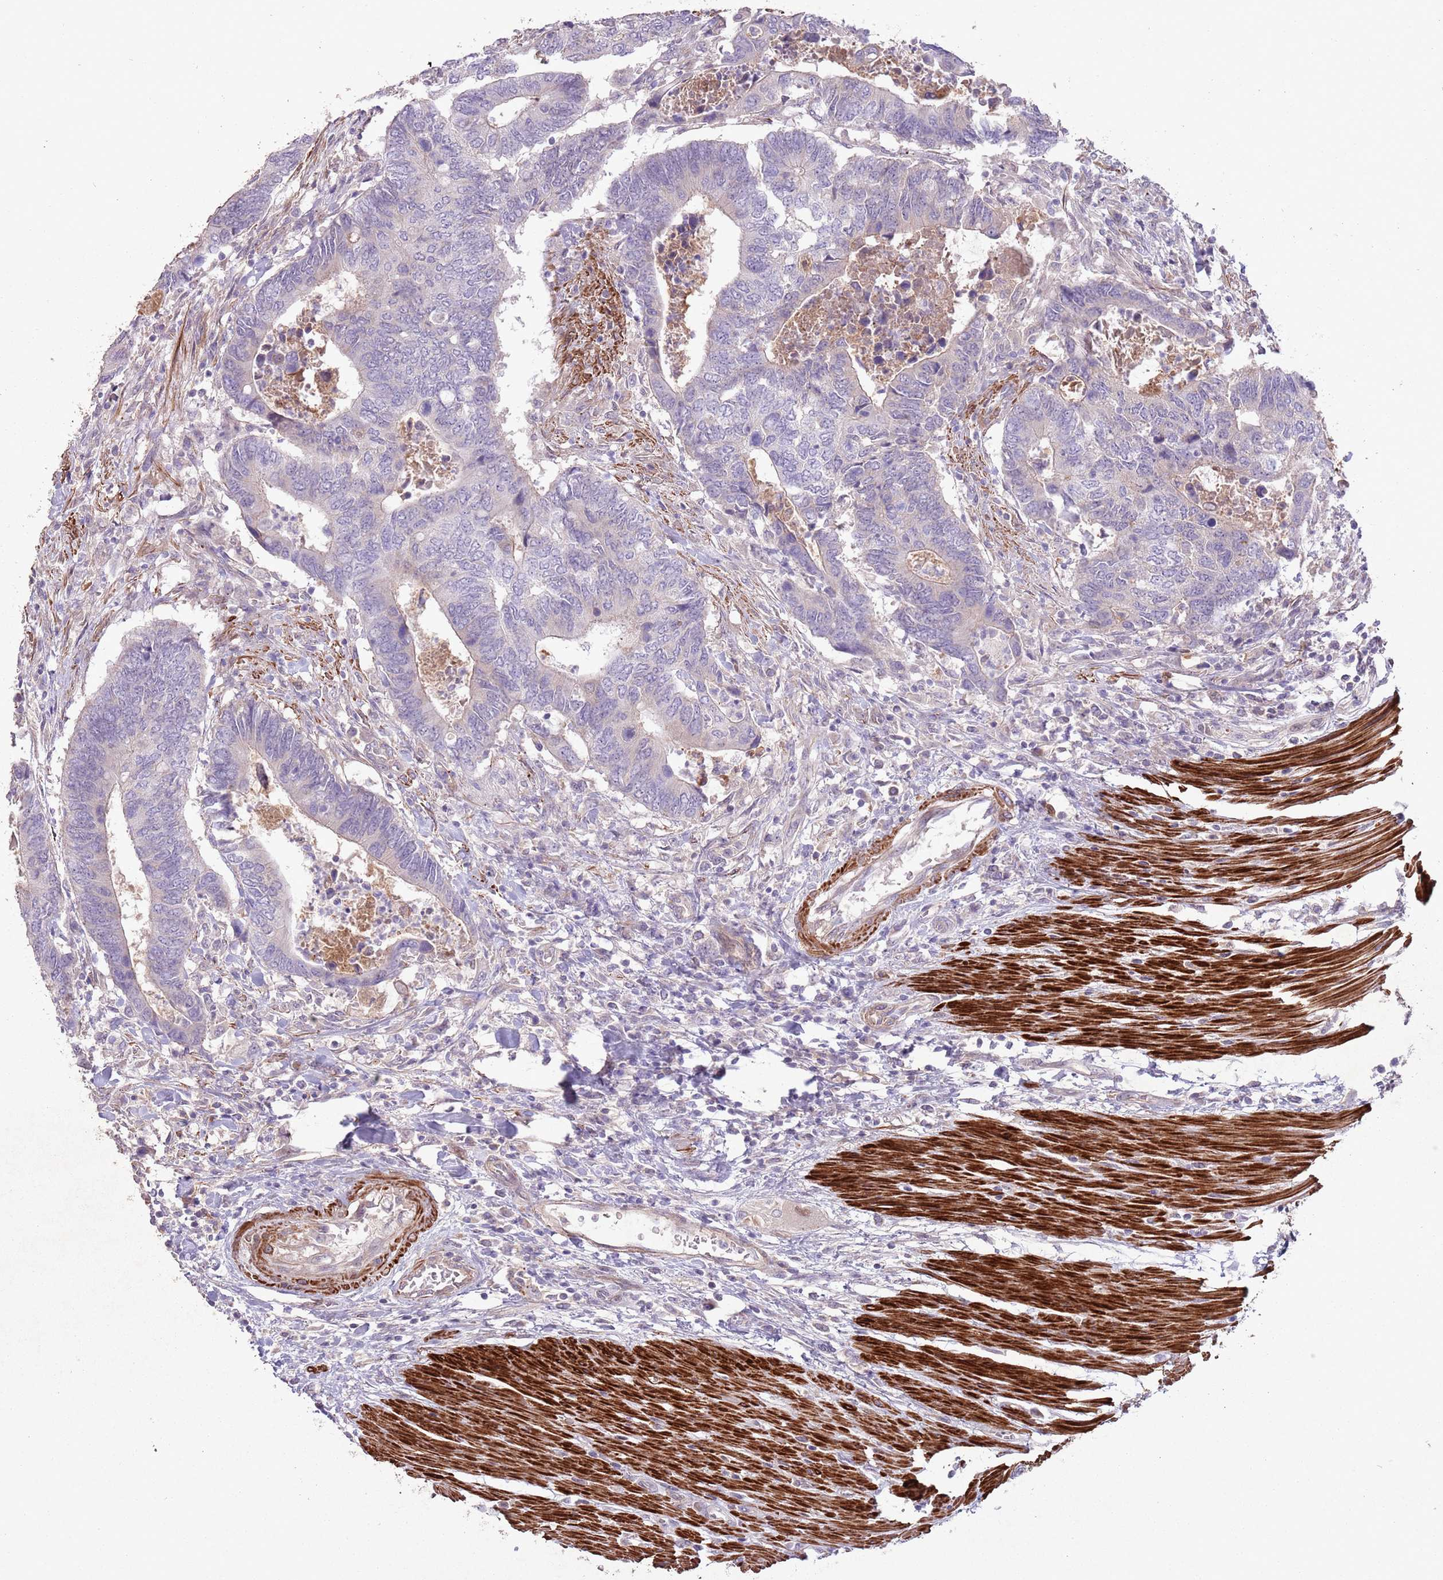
{"staining": {"intensity": "negative", "quantity": "none", "location": "none"}, "tissue": "colorectal cancer", "cell_type": "Tumor cells", "image_type": "cancer", "snomed": [{"axis": "morphology", "description": "Adenocarcinoma, NOS"}, {"axis": "topography", "description": "Colon"}], "caption": "This is an immunohistochemistry (IHC) image of human colorectal adenocarcinoma. There is no expression in tumor cells.", "gene": "CCNI", "patient": {"sex": "male", "age": 87}}